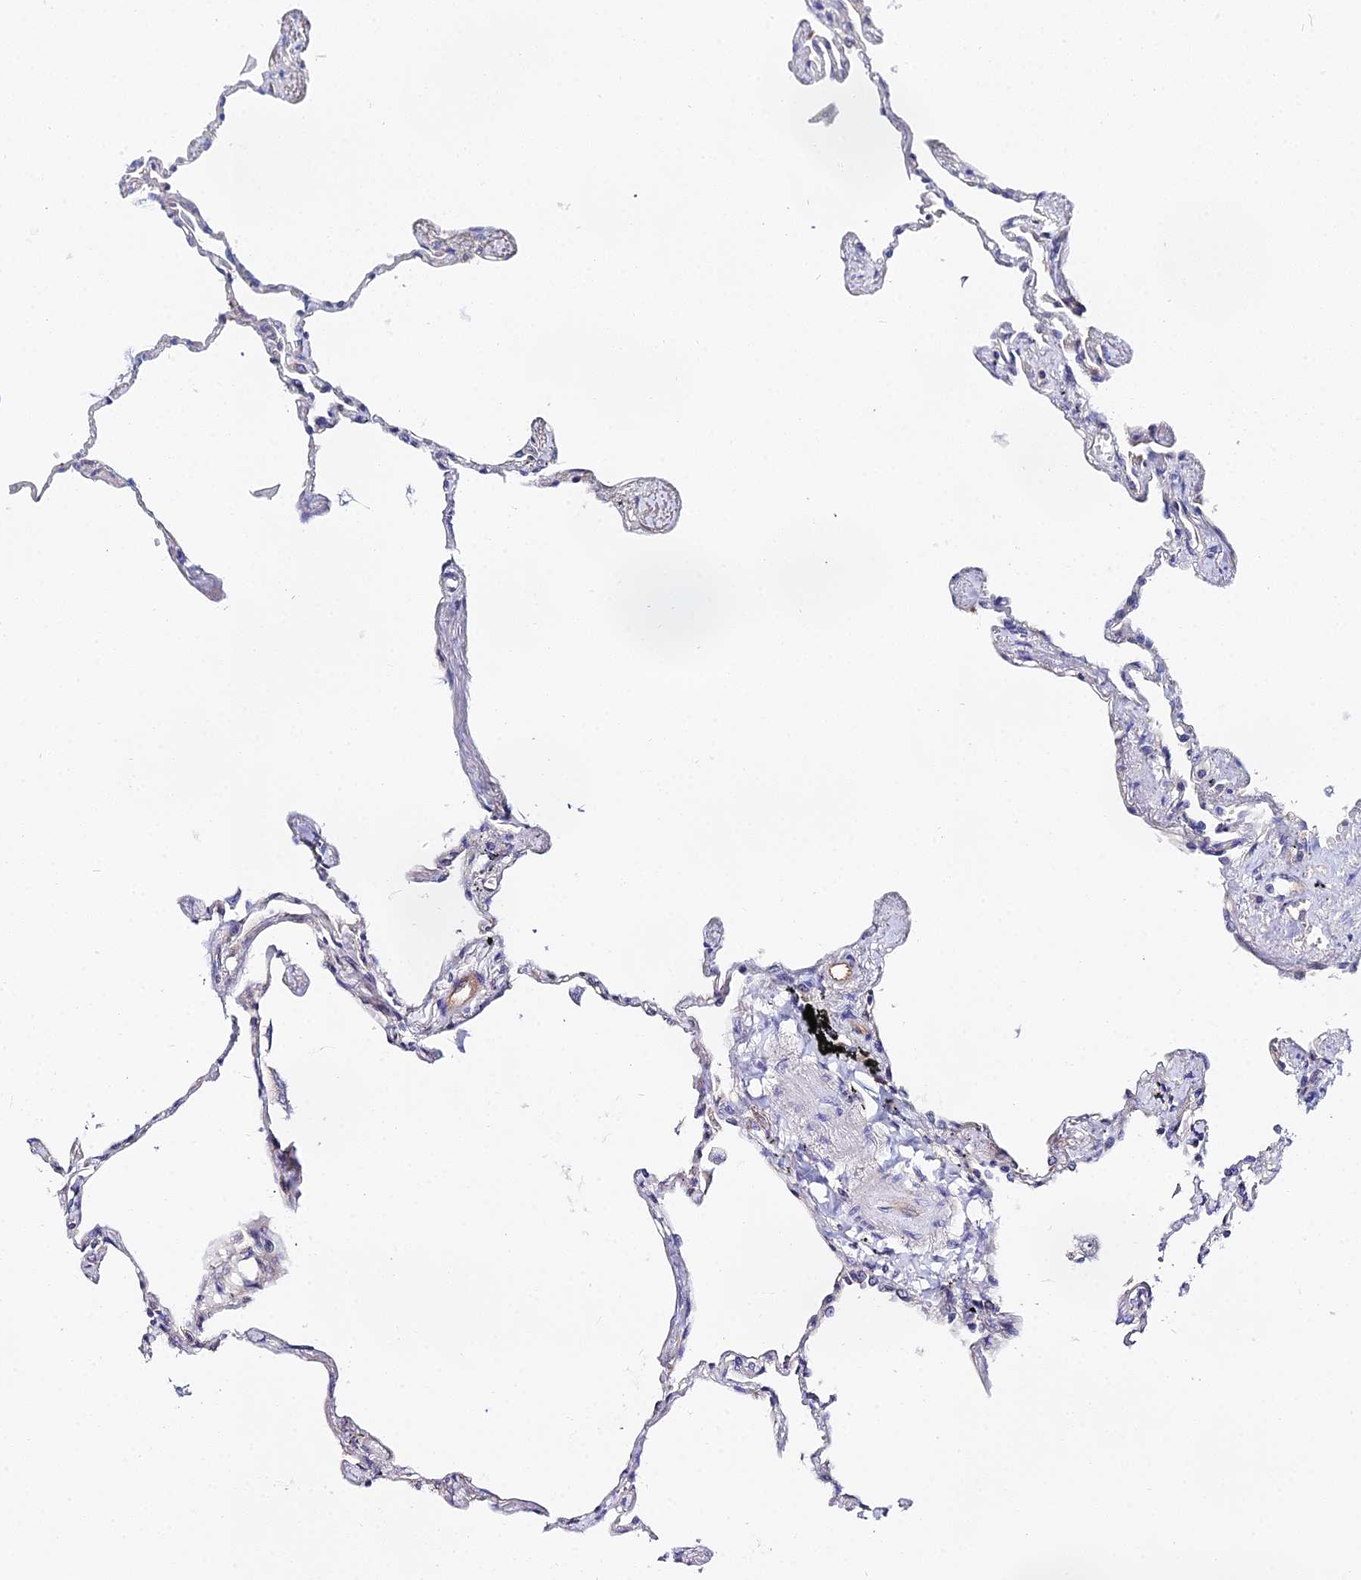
{"staining": {"intensity": "weak", "quantity": "<25%", "location": "cytoplasmic/membranous"}, "tissue": "lung", "cell_type": "Alveolar cells", "image_type": "normal", "snomed": [{"axis": "morphology", "description": "Normal tissue, NOS"}, {"axis": "topography", "description": "Lung"}], "caption": "This is an immunohistochemistry photomicrograph of unremarkable human lung. There is no staining in alveolar cells.", "gene": "PPP2R2A", "patient": {"sex": "female", "age": 67}}